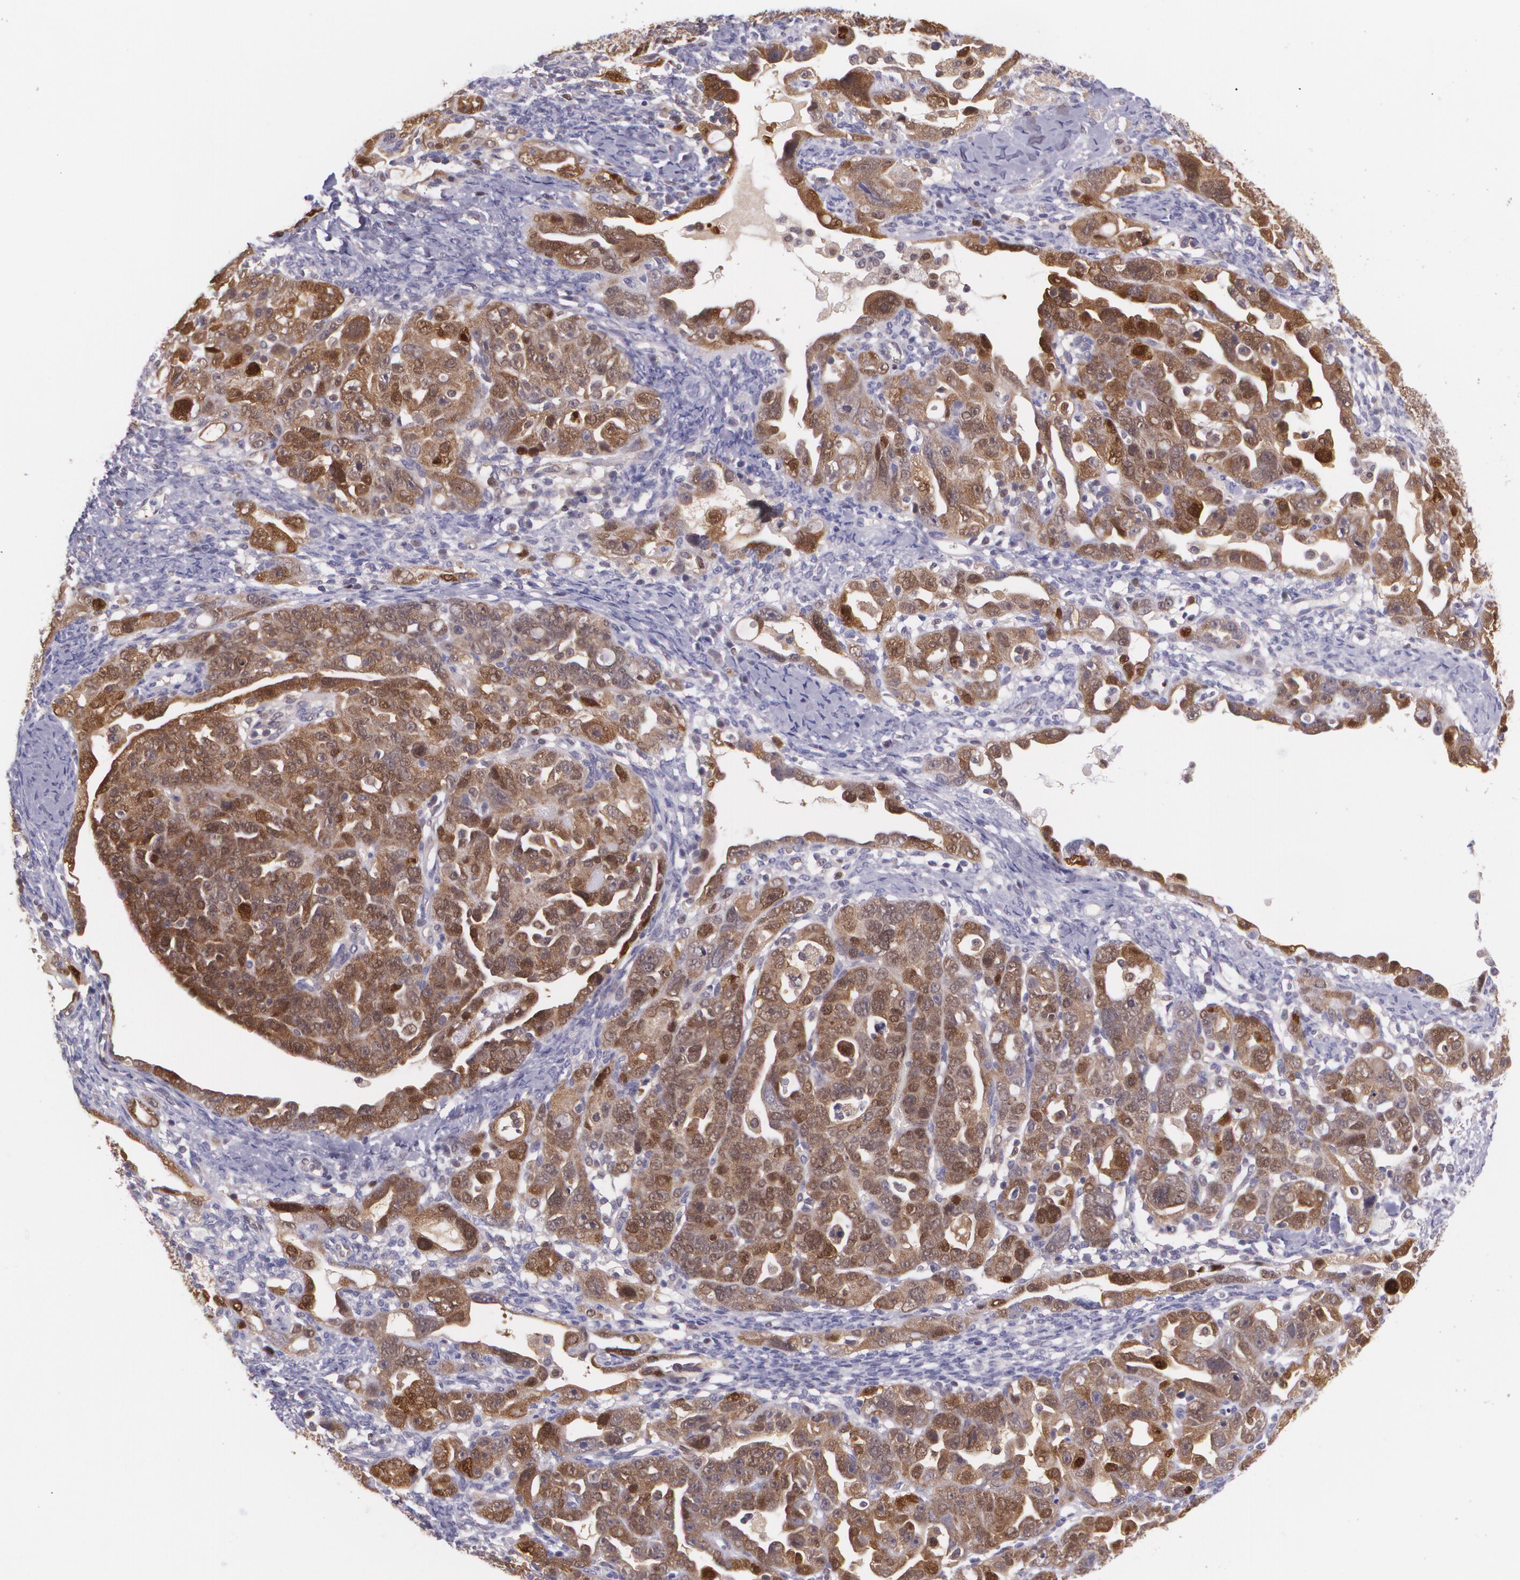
{"staining": {"intensity": "strong", "quantity": ">75%", "location": "cytoplasmic/membranous"}, "tissue": "ovarian cancer", "cell_type": "Tumor cells", "image_type": "cancer", "snomed": [{"axis": "morphology", "description": "Cystadenocarcinoma, serous, NOS"}, {"axis": "topography", "description": "Ovary"}], "caption": "Protein expression analysis of serous cystadenocarcinoma (ovarian) displays strong cytoplasmic/membranous expression in approximately >75% of tumor cells.", "gene": "HSPH1", "patient": {"sex": "female", "age": 66}}